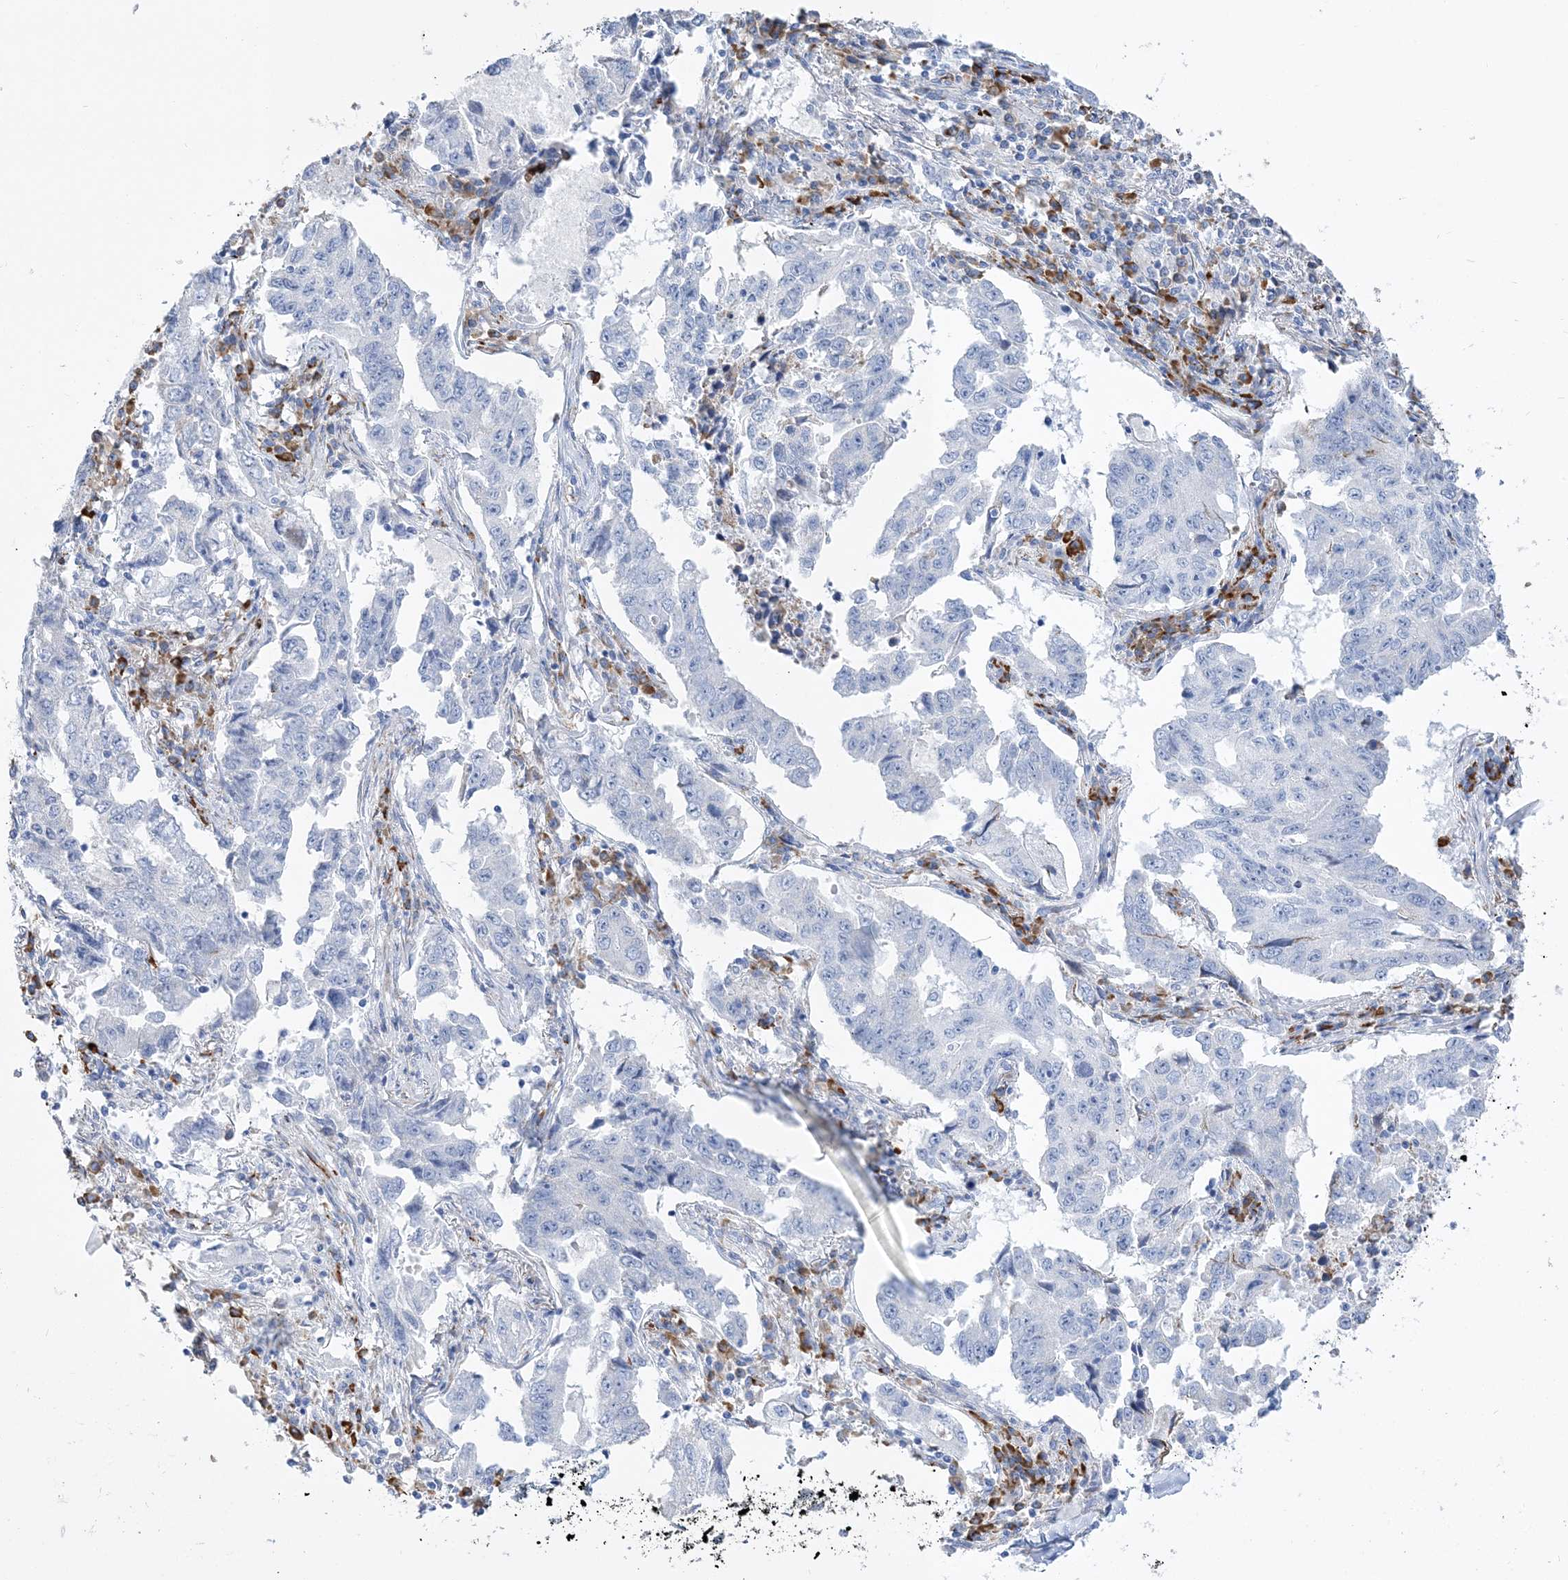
{"staining": {"intensity": "negative", "quantity": "none", "location": "none"}, "tissue": "lung cancer", "cell_type": "Tumor cells", "image_type": "cancer", "snomed": [{"axis": "morphology", "description": "Adenocarcinoma, NOS"}, {"axis": "topography", "description": "Lung"}], "caption": "Protein analysis of lung cancer (adenocarcinoma) displays no significant positivity in tumor cells.", "gene": "TSPYL6", "patient": {"sex": "female", "age": 51}}